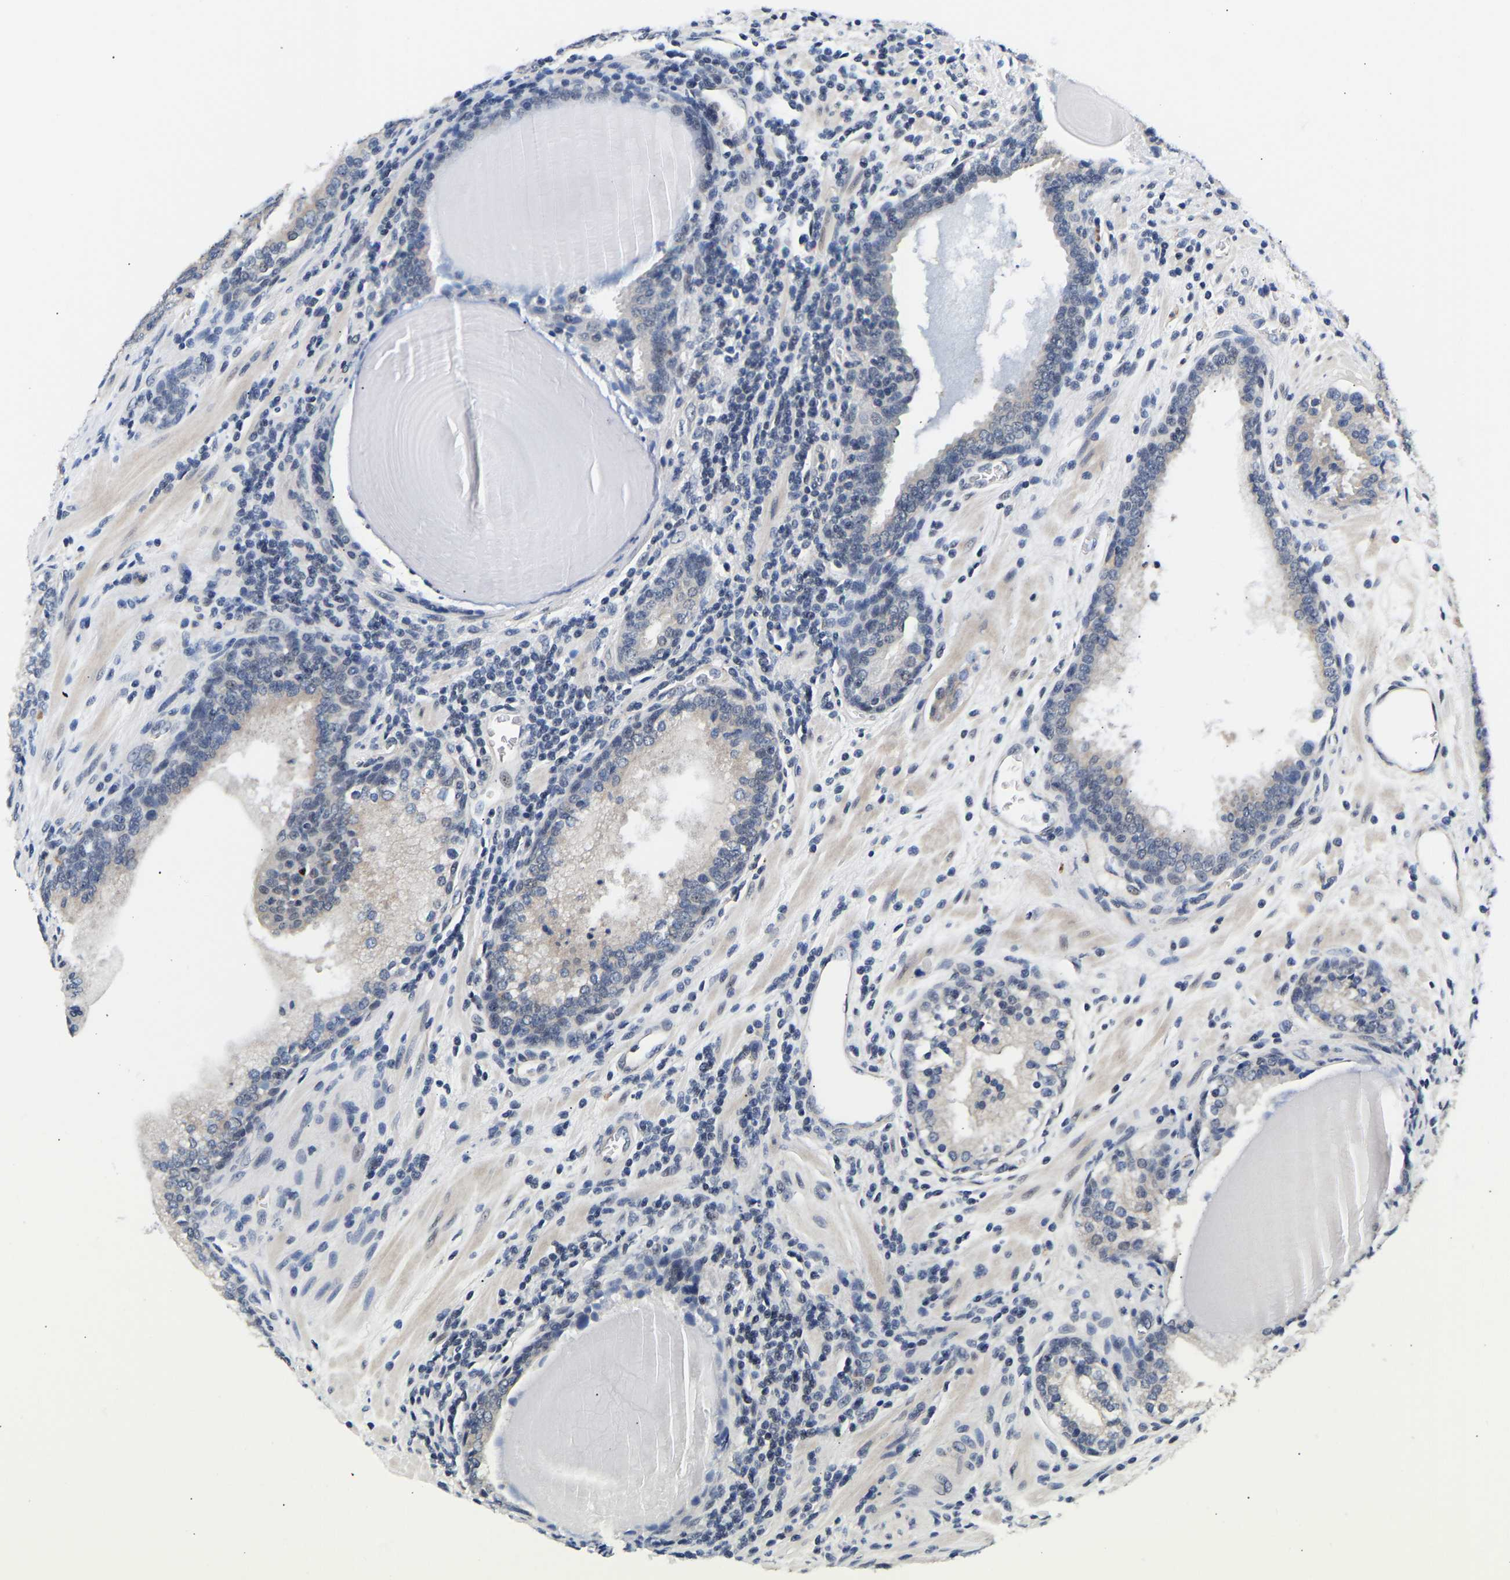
{"staining": {"intensity": "weak", "quantity": "<25%", "location": "cytoplasmic/membranous"}, "tissue": "prostate cancer", "cell_type": "Tumor cells", "image_type": "cancer", "snomed": [{"axis": "morphology", "description": "Adenocarcinoma, High grade"}, {"axis": "topography", "description": "Prostate"}], "caption": "Human prostate adenocarcinoma (high-grade) stained for a protein using IHC reveals no positivity in tumor cells.", "gene": "METTL16", "patient": {"sex": "male", "age": 60}}